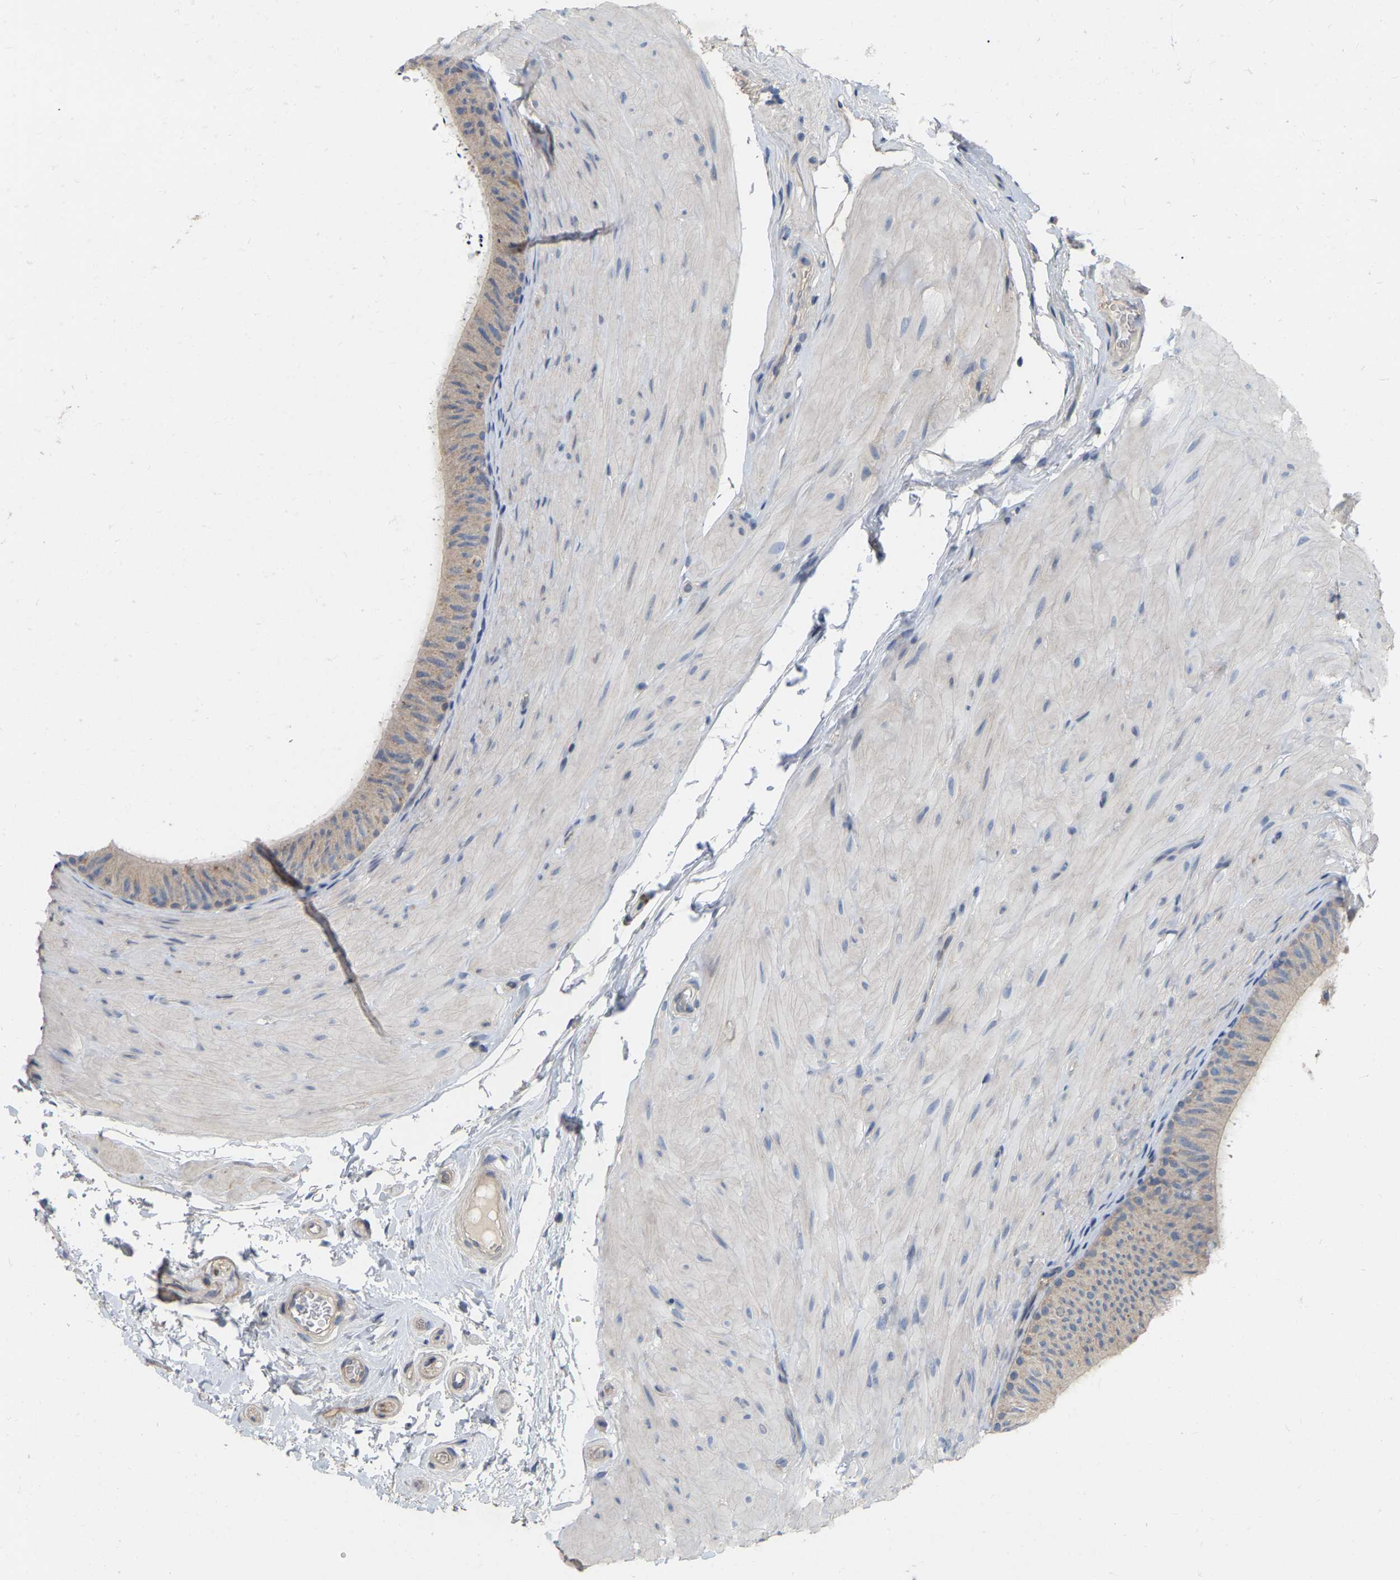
{"staining": {"intensity": "weak", "quantity": "25%-75%", "location": "cytoplasmic/membranous"}, "tissue": "epididymis", "cell_type": "Glandular cells", "image_type": "normal", "snomed": [{"axis": "morphology", "description": "Normal tissue, NOS"}, {"axis": "topography", "description": "Epididymis"}], "caption": "Immunohistochemical staining of unremarkable human epididymis exhibits weak cytoplasmic/membranous protein staining in approximately 25%-75% of glandular cells. The staining was performed using DAB (3,3'-diaminobenzidine), with brown indicating positive protein expression. Nuclei are stained blue with hematoxylin.", "gene": "SSH1", "patient": {"sex": "male", "age": 34}}